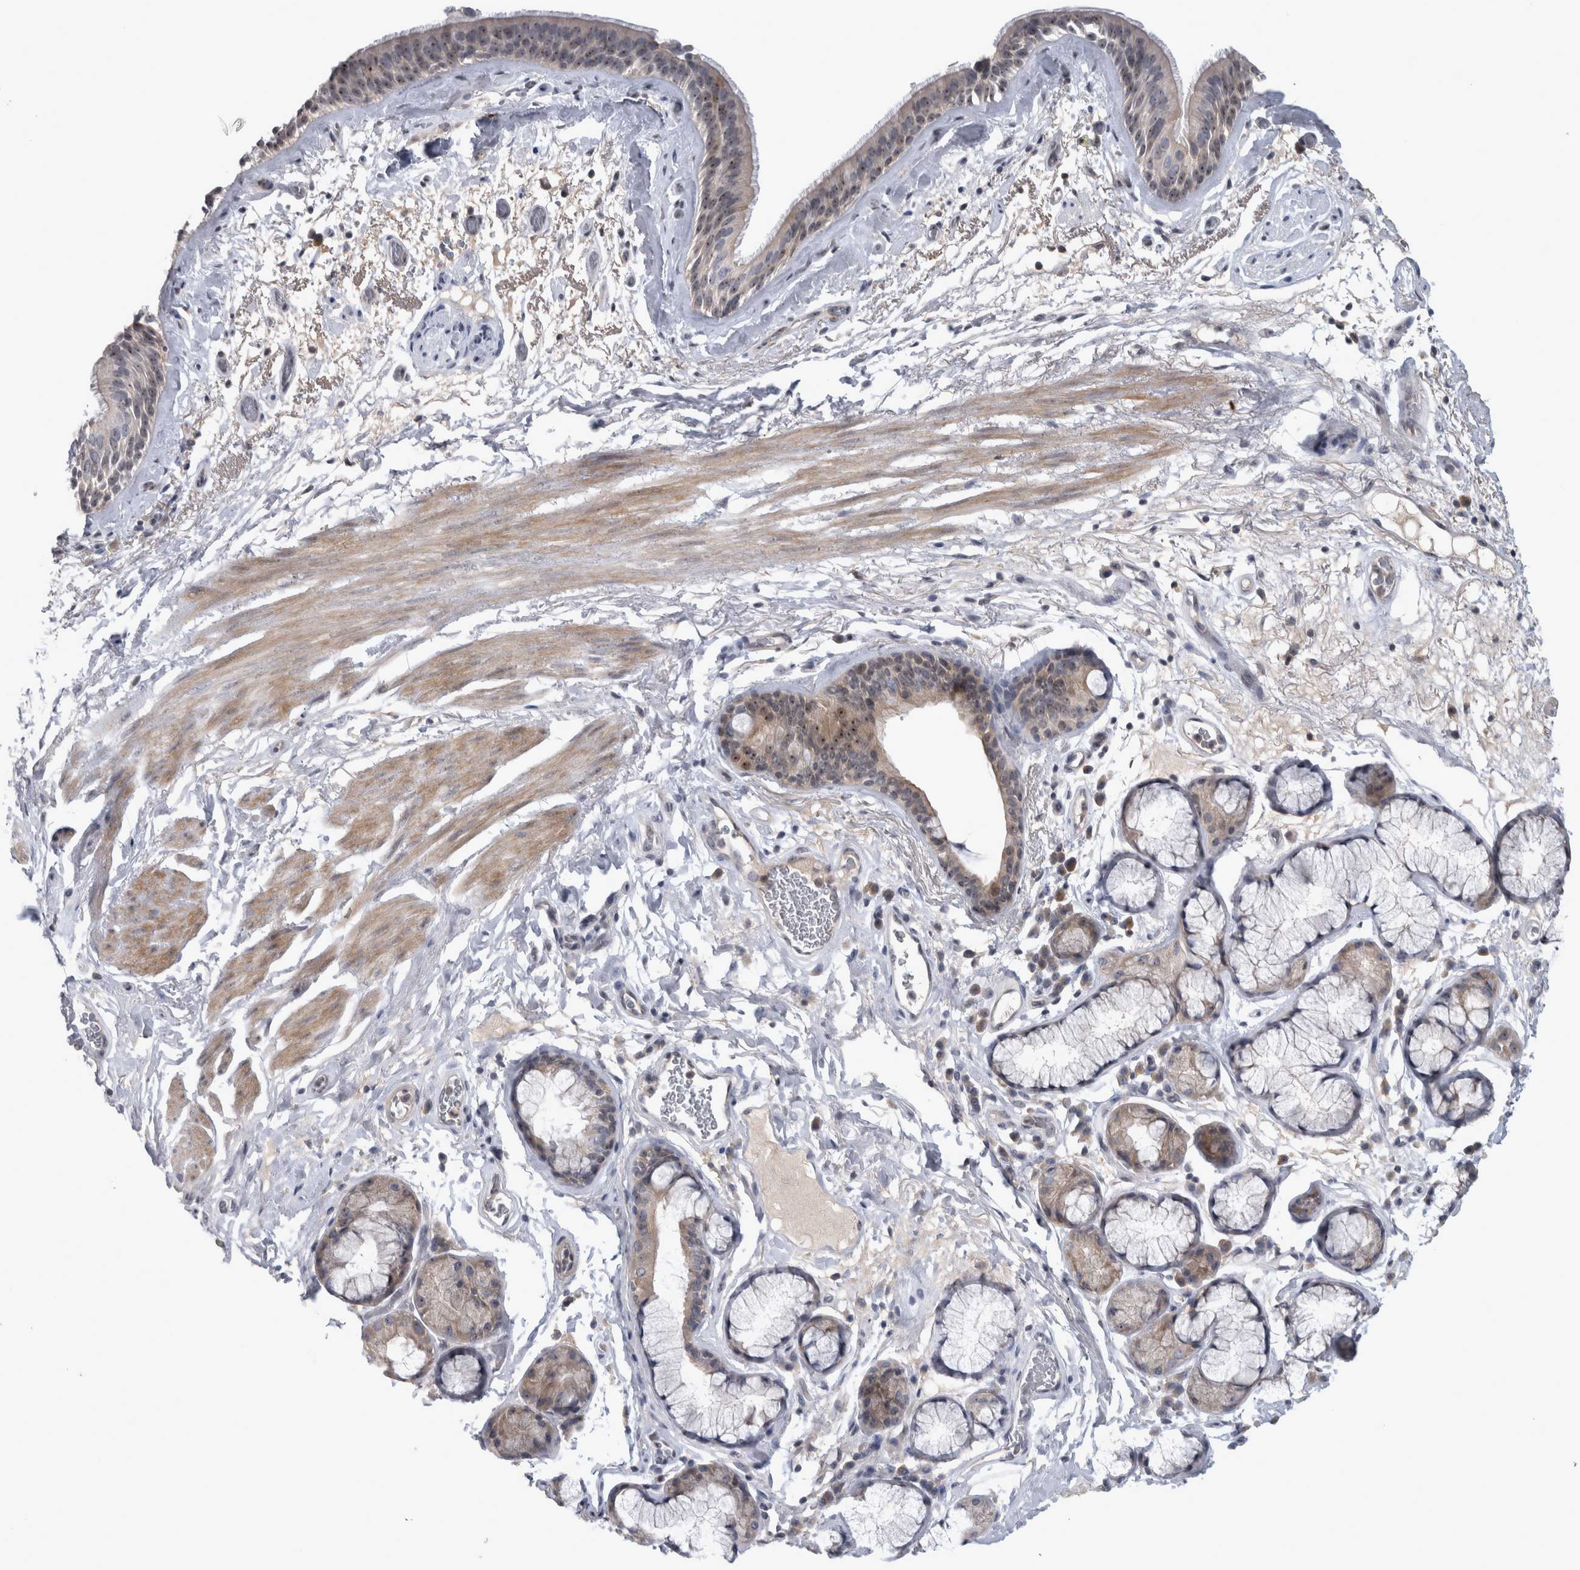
{"staining": {"intensity": "moderate", "quantity": ">75%", "location": "cytoplasmic/membranous,nuclear"}, "tissue": "bronchus", "cell_type": "Respiratory epithelial cells", "image_type": "normal", "snomed": [{"axis": "morphology", "description": "Normal tissue, NOS"}, {"axis": "topography", "description": "Cartilage tissue"}], "caption": "Human bronchus stained for a protein (brown) exhibits moderate cytoplasmic/membranous,nuclear positive expression in approximately >75% of respiratory epithelial cells.", "gene": "RBM28", "patient": {"sex": "female", "age": 63}}